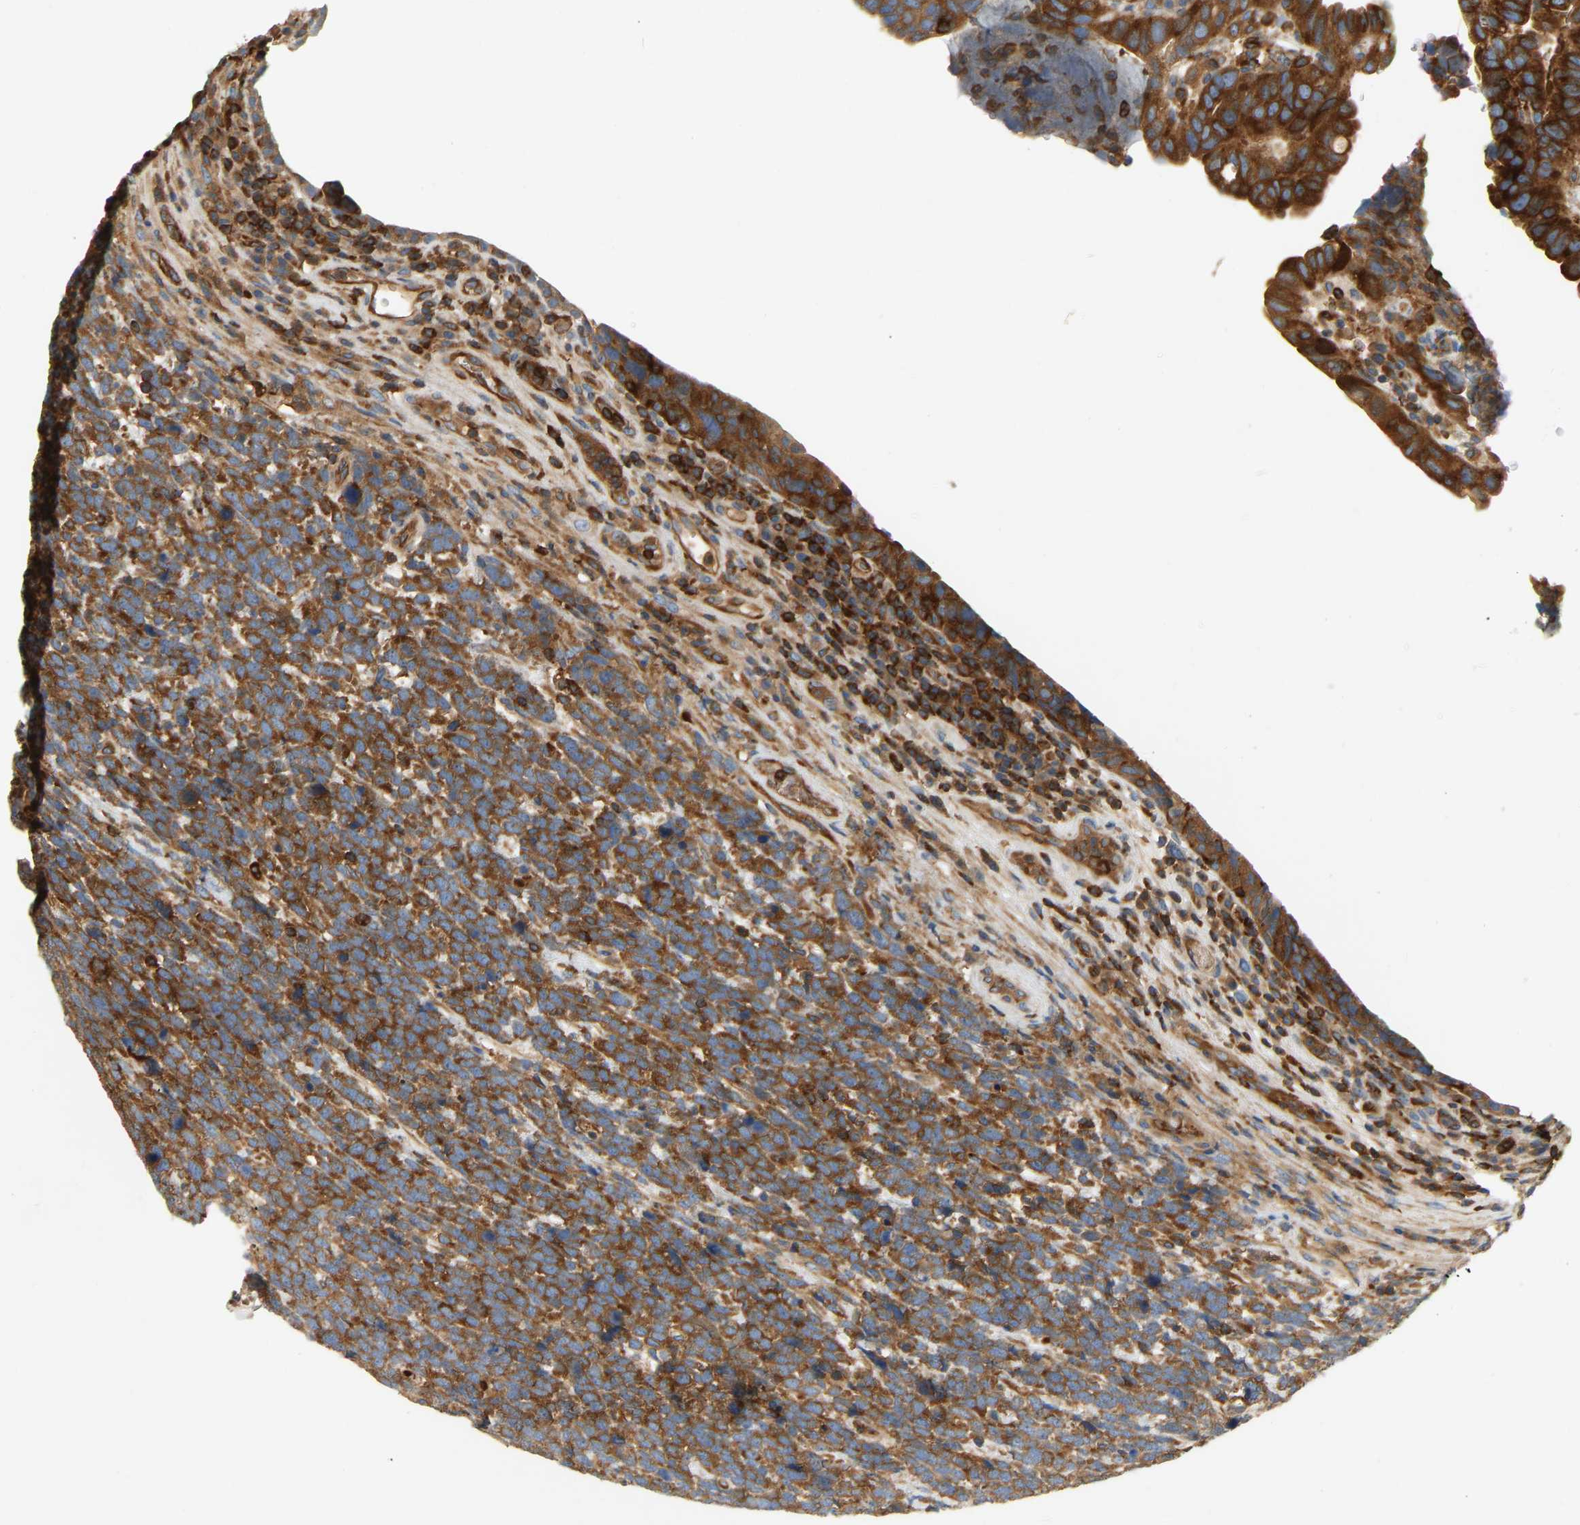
{"staining": {"intensity": "strong", "quantity": ">75%", "location": "cytoplasmic/membranous"}, "tissue": "urothelial cancer", "cell_type": "Tumor cells", "image_type": "cancer", "snomed": [{"axis": "morphology", "description": "Urothelial carcinoma, High grade"}, {"axis": "topography", "description": "Urinary bladder"}], "caption": "A brown stain labels strong cytoplasmic/membranous staining of a protein in urothelial cancer tumor cells. The staining is performed using DAB brown chromogen to label protein expression. The nuclei are counter-stained blue using hematoxylin.", "gene": "AKAP13", "patient": {"sex": "female", "age": 82}}